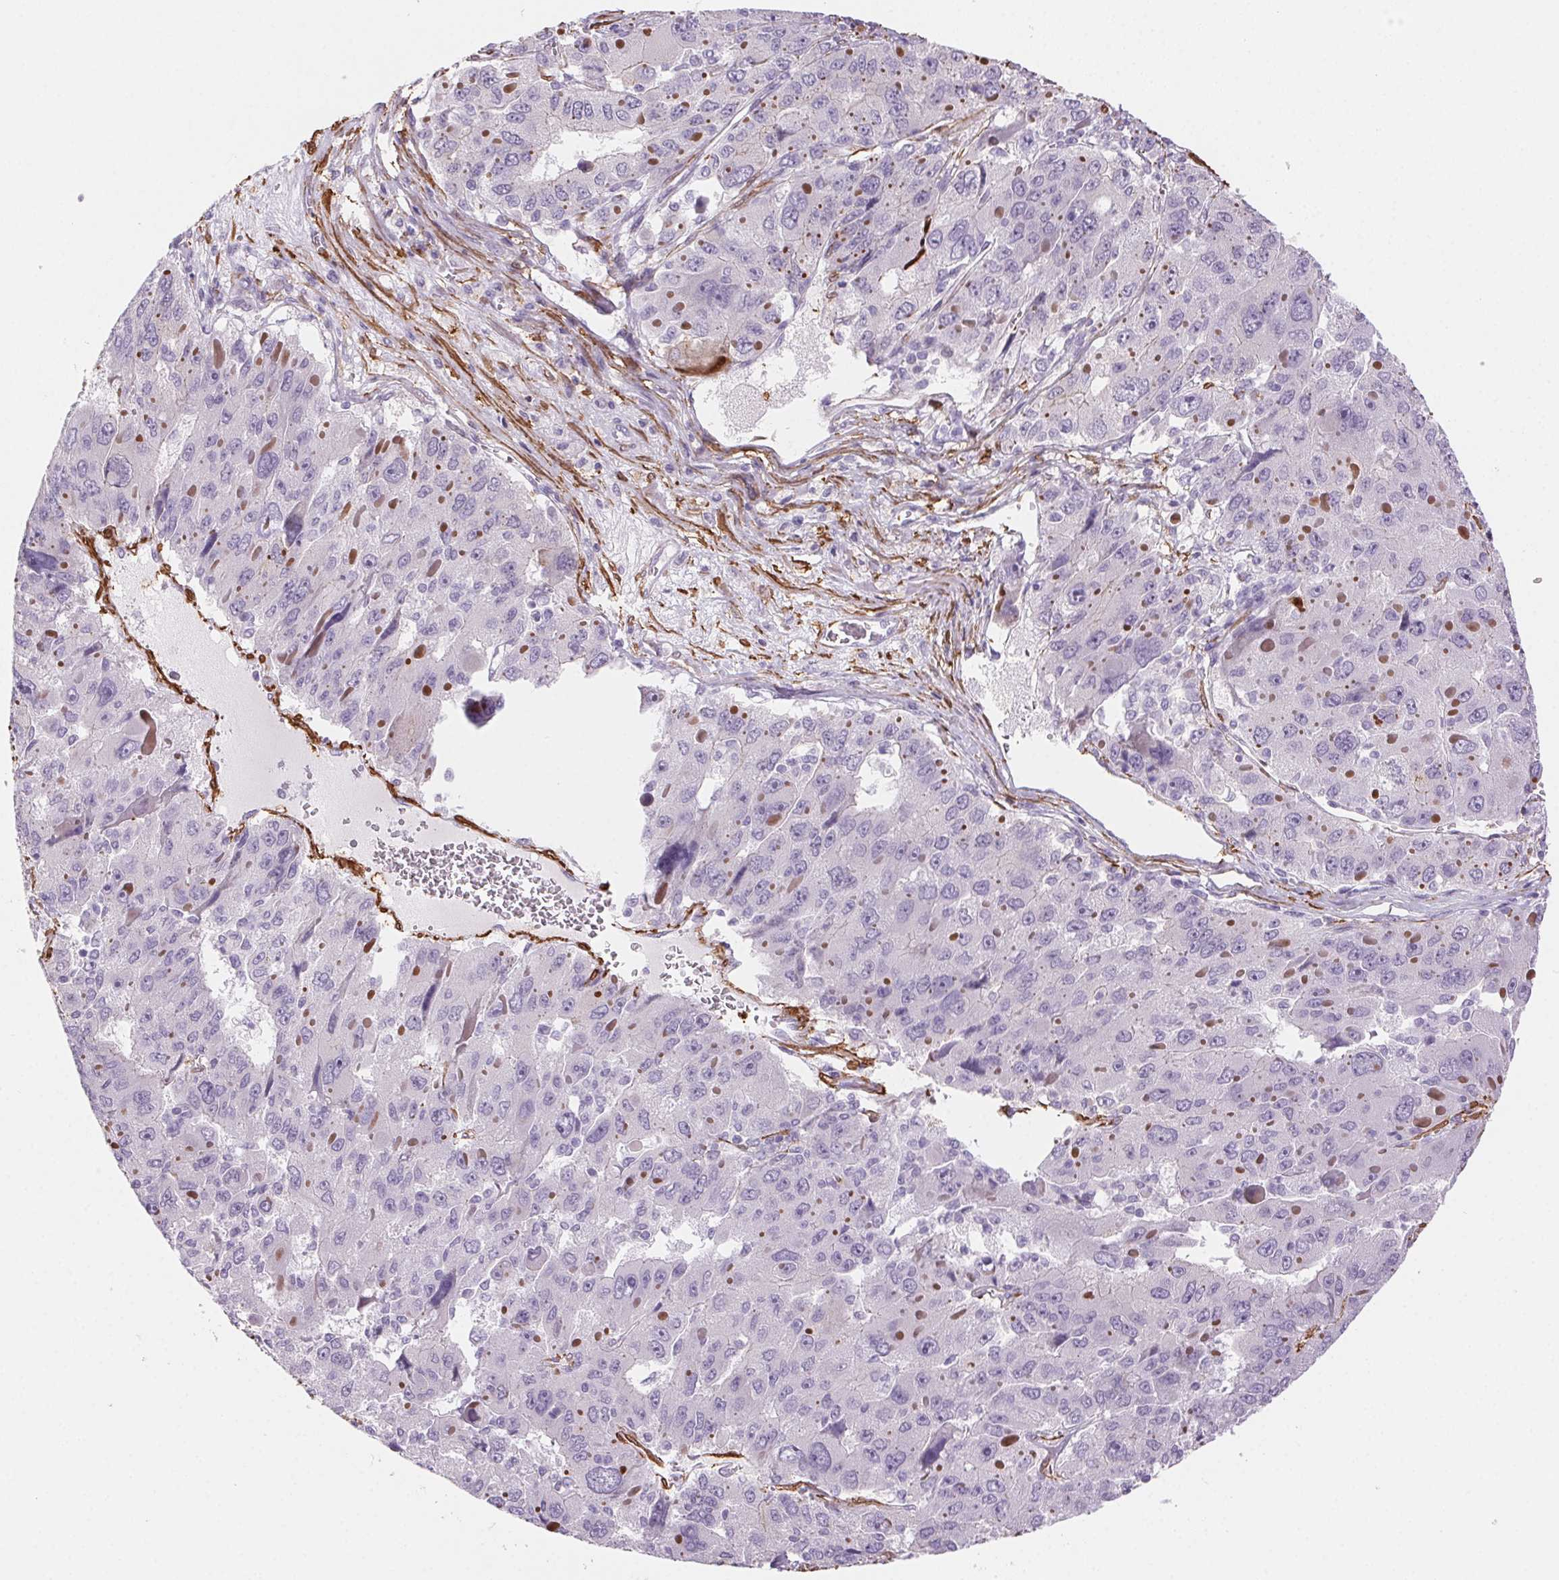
{"staining": {"intensity": "negative", "quantity": "none", "location": "none"}, "tissue": "liver cancer", "cell_type": "Tumor cells", "image_type": "cancer", "snomed": [{"axis": "morphology", "description": "Carcinoma, Hepatocellular, NOS"}, {"axis": "topography", "description": "Liver"}], "caption": "The photomicrograph demonstrates no significant positivity in tumor cells of liver cancer. (Immunohistochemistry, brightfield microscopy, high magnification).", "gene": "GPX8", "patient": {"sex": "female", "age": 41}}